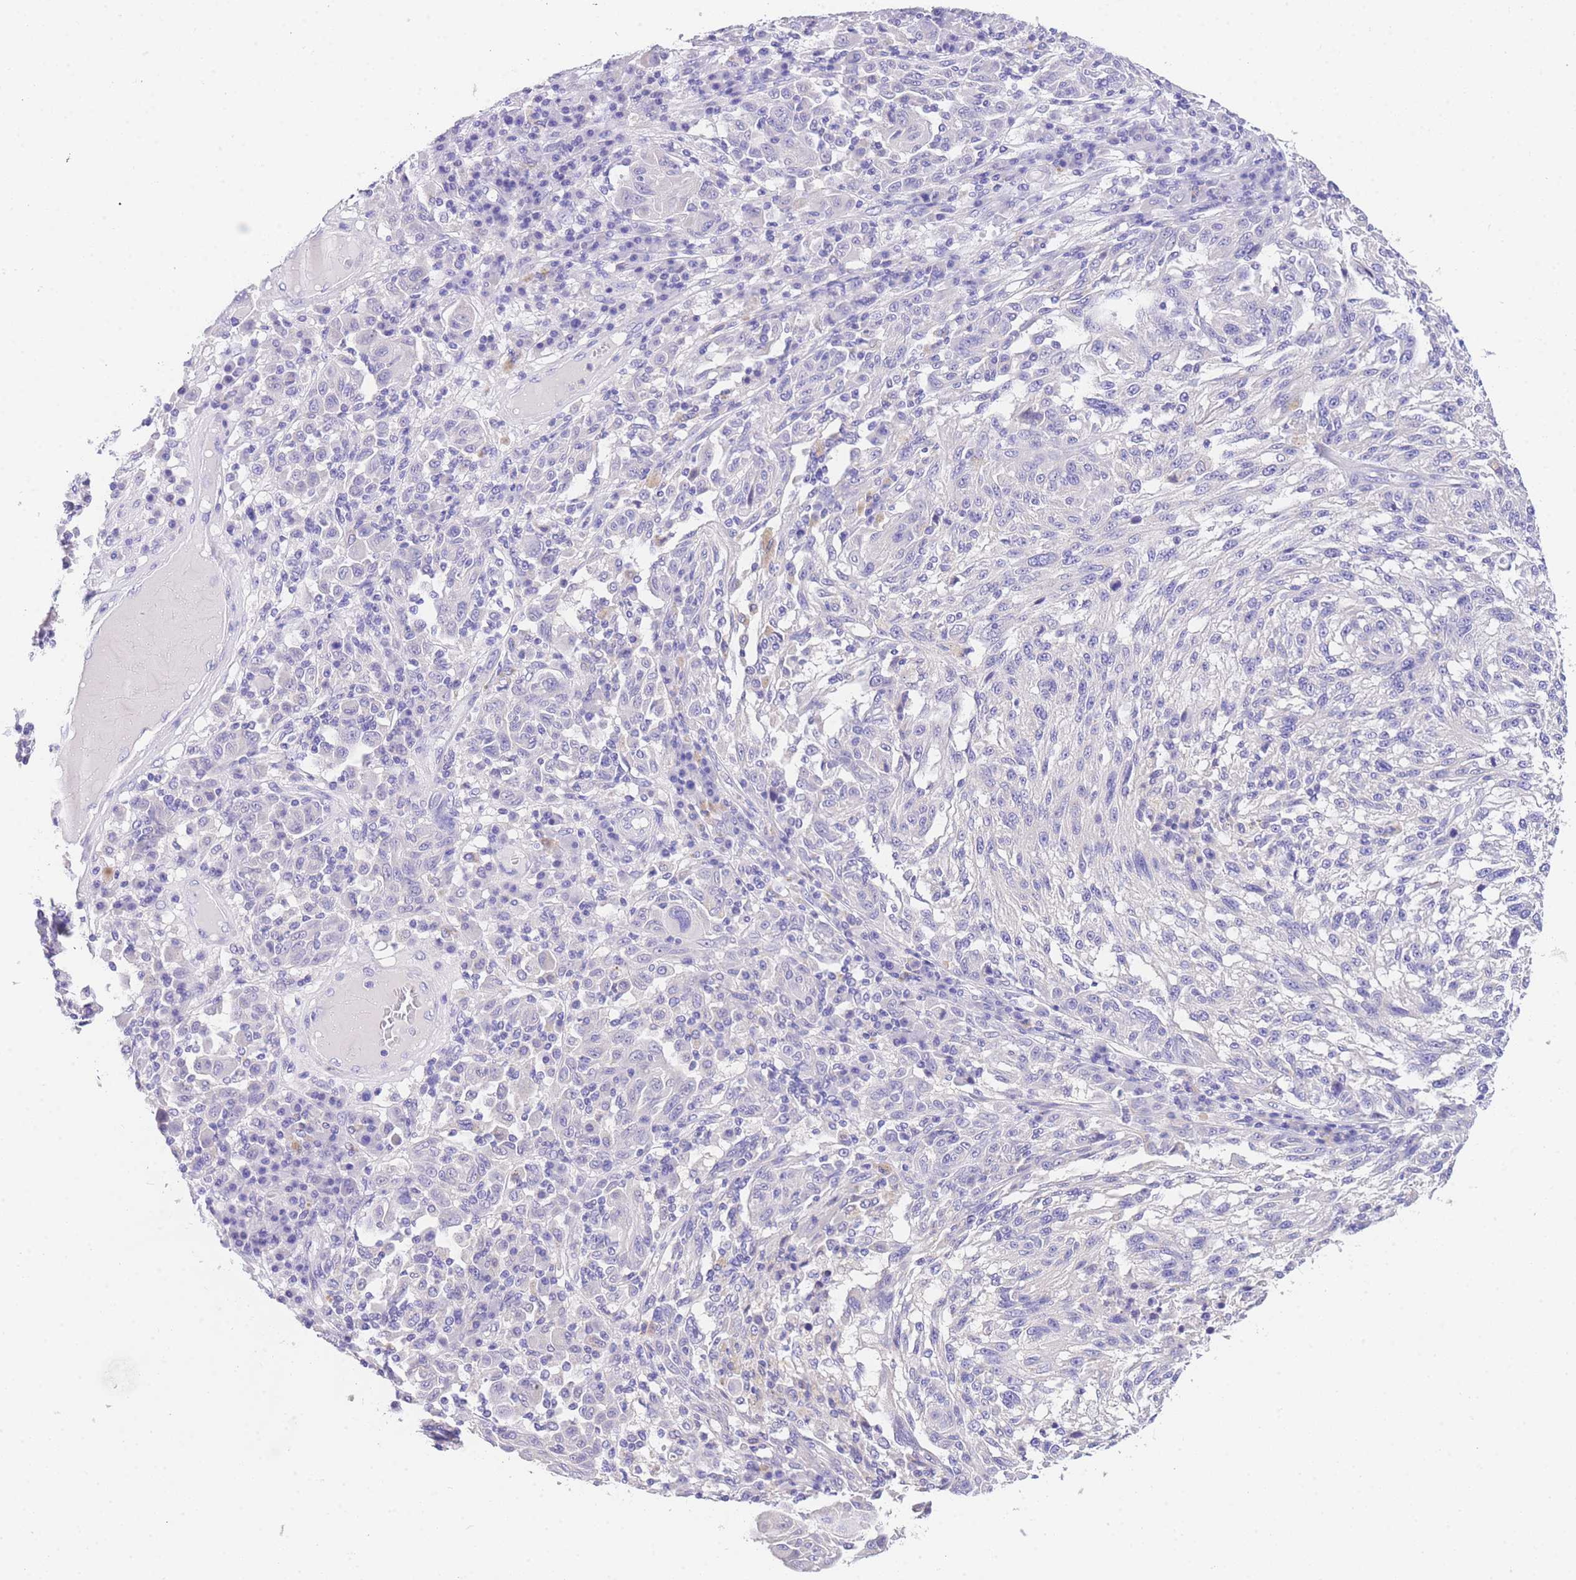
{"staining": {"intensity": "negative", "quantity": "none", "location": "none"}, "tissue": "melanoma", "cell_type": "Tumor cells", "image_type": "cancer", "snomed": [{"axis": "morphology", "description": "Malignant melanoma, NOS"}, {"axis": "topography", "description": "Skin"}], "caption": "IHC image of melanoma stained for a protein (brown), which demonstrates no expression in tumor cells.", "gene": "EPN2", "patient": {"sex": "male", "age": 53}}